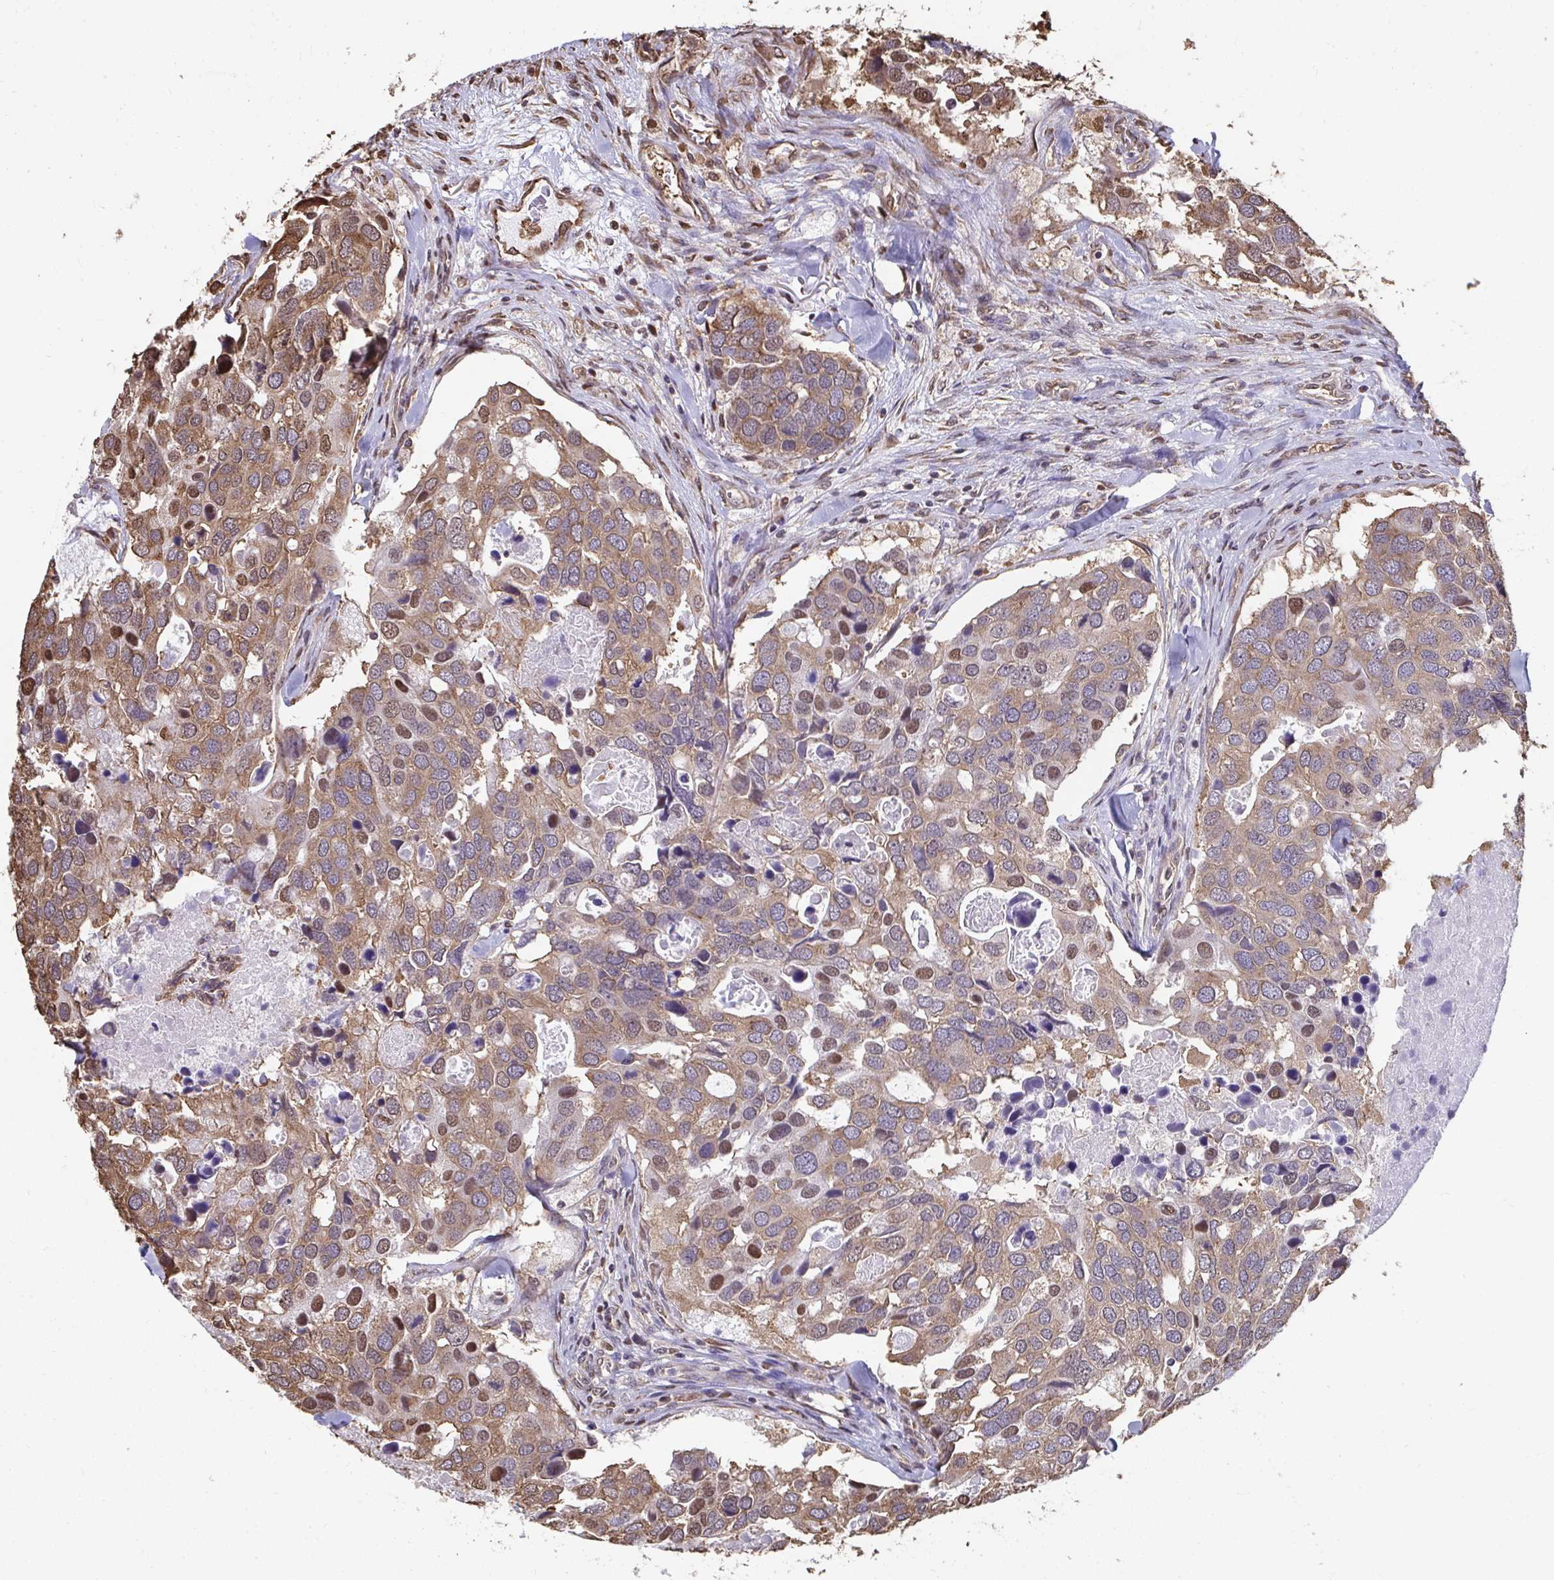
{"staining": {"intensity": "moderate", "quantity": ">75%", "location": "cytoplasmic/membranous"}, "tissue": "breast cancer", "cell_type": "Tumor cells", "image_type": "cancer", "snomed": [{"axis": "morphology", "description": "Duct carcinoma"}, {"axis": "topography", "description": "Breast"}], "caption": "Protein analysis of breast infiltrating ductal carcinoma tissue exhibits moderate cytoplasmic/membranous positivity in about >75% of tumor cells.", "gene": "SYNCRIP", "patient": {"sex": "female", "age": 83}}